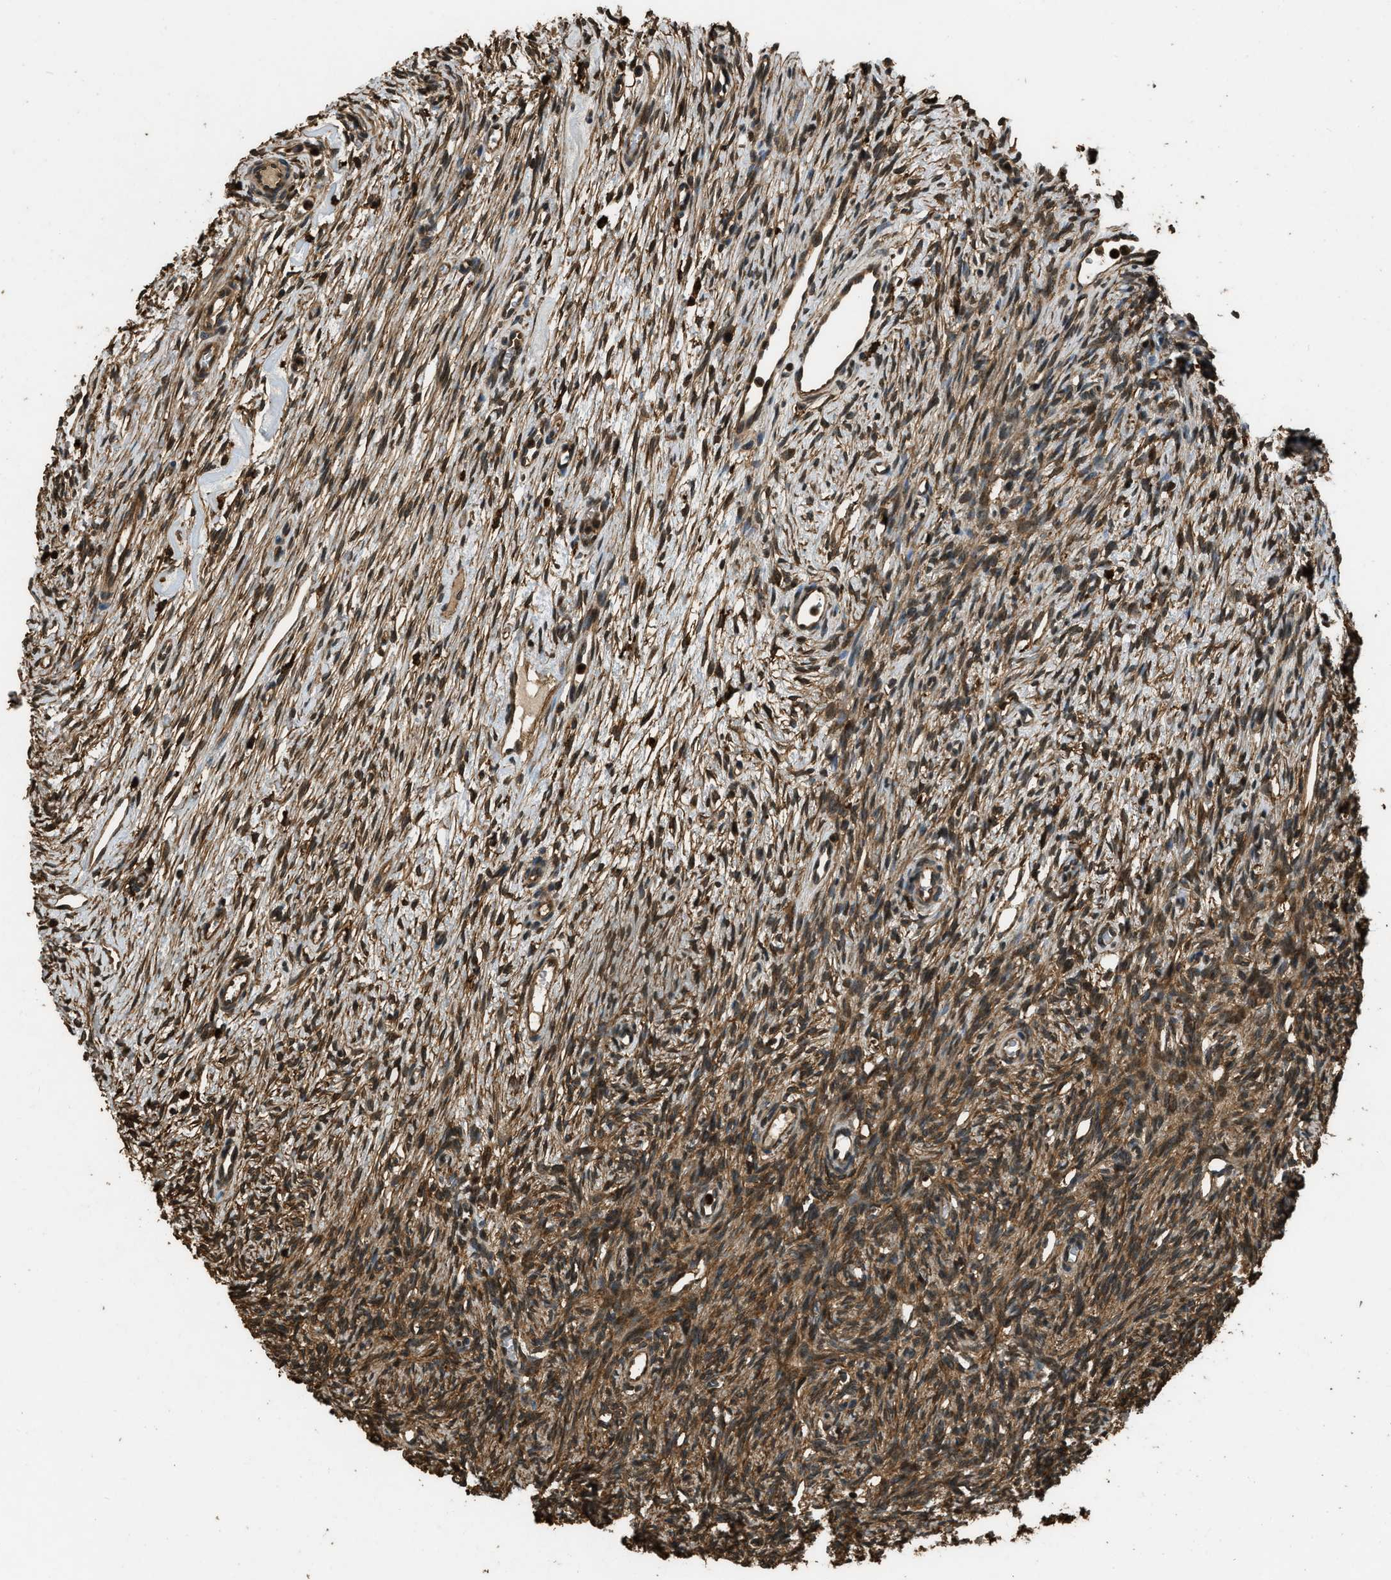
{"staining": {"intensity": "moderate", "quantity": ">75%", "location": "cytoplasmic/membranous"}, "tissue": "ovary", "cell_type": "Ovarian stroma cells", "image_type": "normal", "snomed": [{"axis": "morphology", "description": "Normal tissue, NOS"}, {"axis": "topography", "description": "Ovary"}], "caption": "Ovarian stroma cells show moderate cytoplasmic/membranous positivity in approximately >75% of cells in unremarkable ovary.", "gene": "RAP2A", "patient": {"sex": "female", "age": 33}}